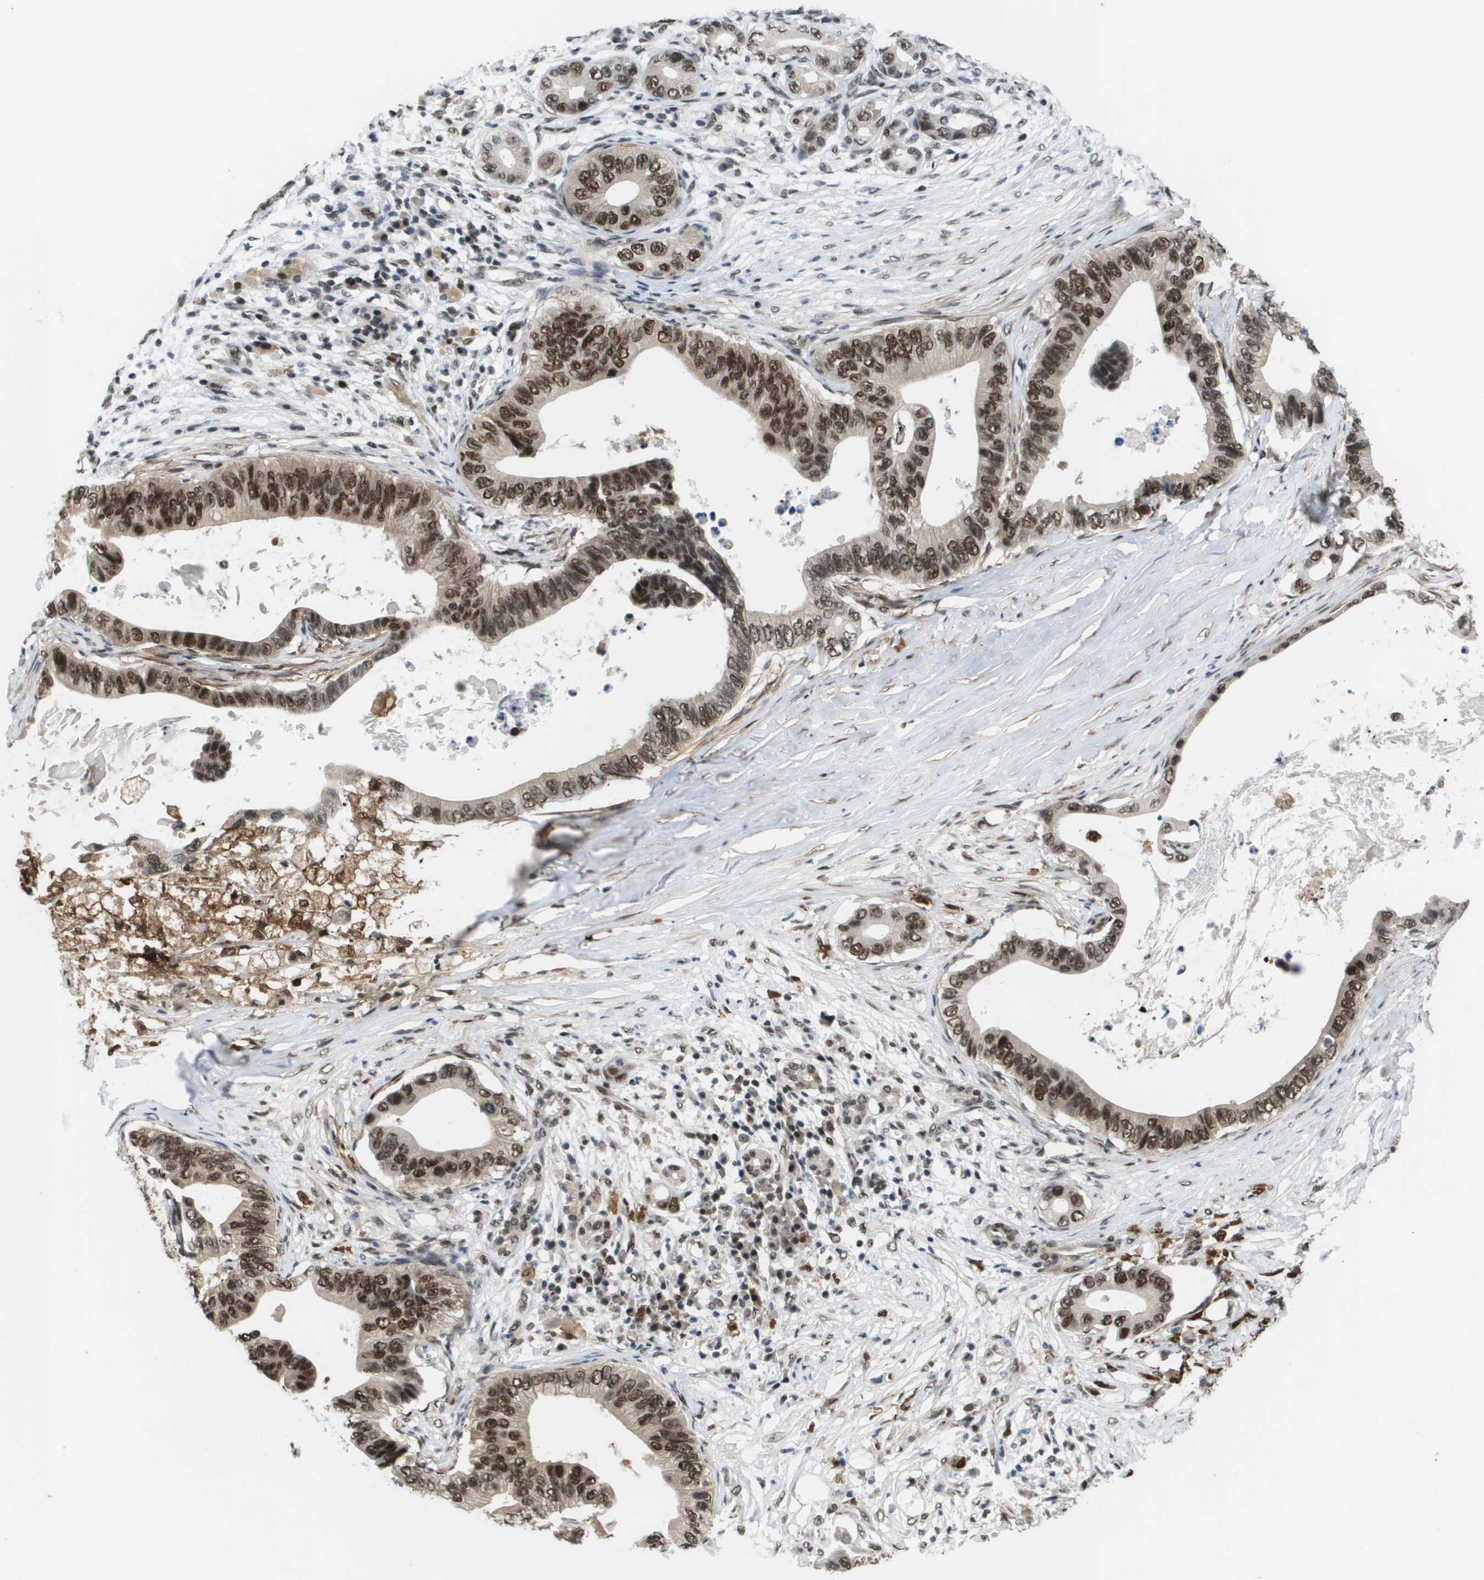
{"staining": {"intensity": "strong", "quantity": ">75%", "location": "nuclear"}, "tissue": "pancreatic cancer", "cell_type": "Tumor cells", "image_type": "cancer", "snomed": [{"axis": "morphology", "description": "Adenocarcinoma, NOS"}, {"axis": "topography", "description": "Pancreas"}], "caption": "A high-resolution image shows IHC staining of pancreatic cancer, which demonstrates strong nuclear expression in about >75% of tumor cells.", "gene": "PRCC", "patient": {"sex": "male", "age": 77}}